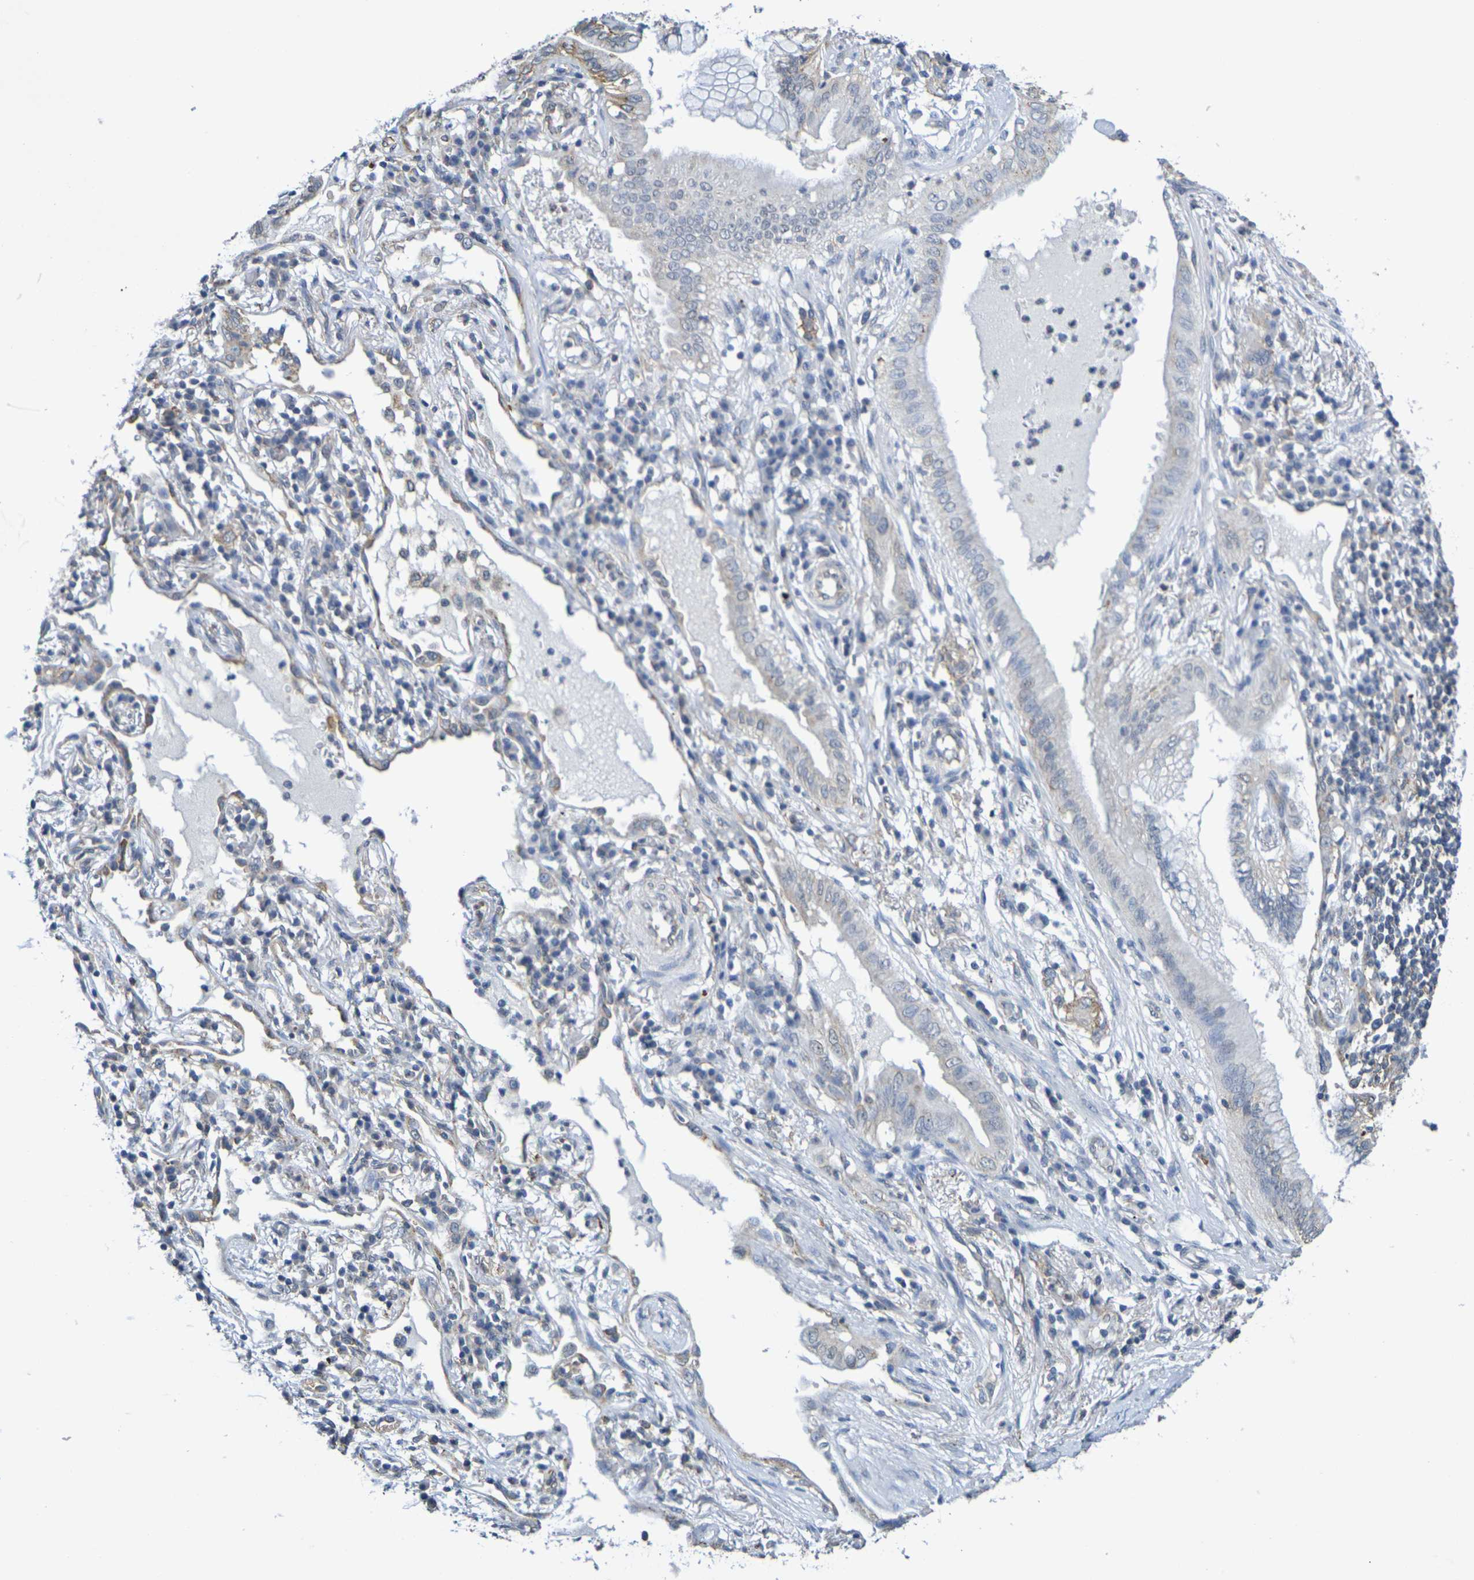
{"staining": {"intensity": "negative", "quantity": "none", "location": "none"}, "tissue": "lung cancer", "cell_type": "Tumor cells", "image_type": "cancer", "snomed": [{"axis": "morphology", "description": "Adenocarcinoma, NOS"}, {"axis": "topography", "description": "Lung"}], "caption": "This histopathology image is of lung cancer (adenocarcinoma) stained with immunohistochemistry (IHC) to label a protein in brown with the nuclei are counter-stained blue. There is no positivity in tumor cells. (Stains: DAB immunohistochemistry with hematoxylin counter stain, Microscopy: brightfield microscopy at high magnification).", "gene": "CHRNB1", "patient": {"sex": "female", "age": 70}}